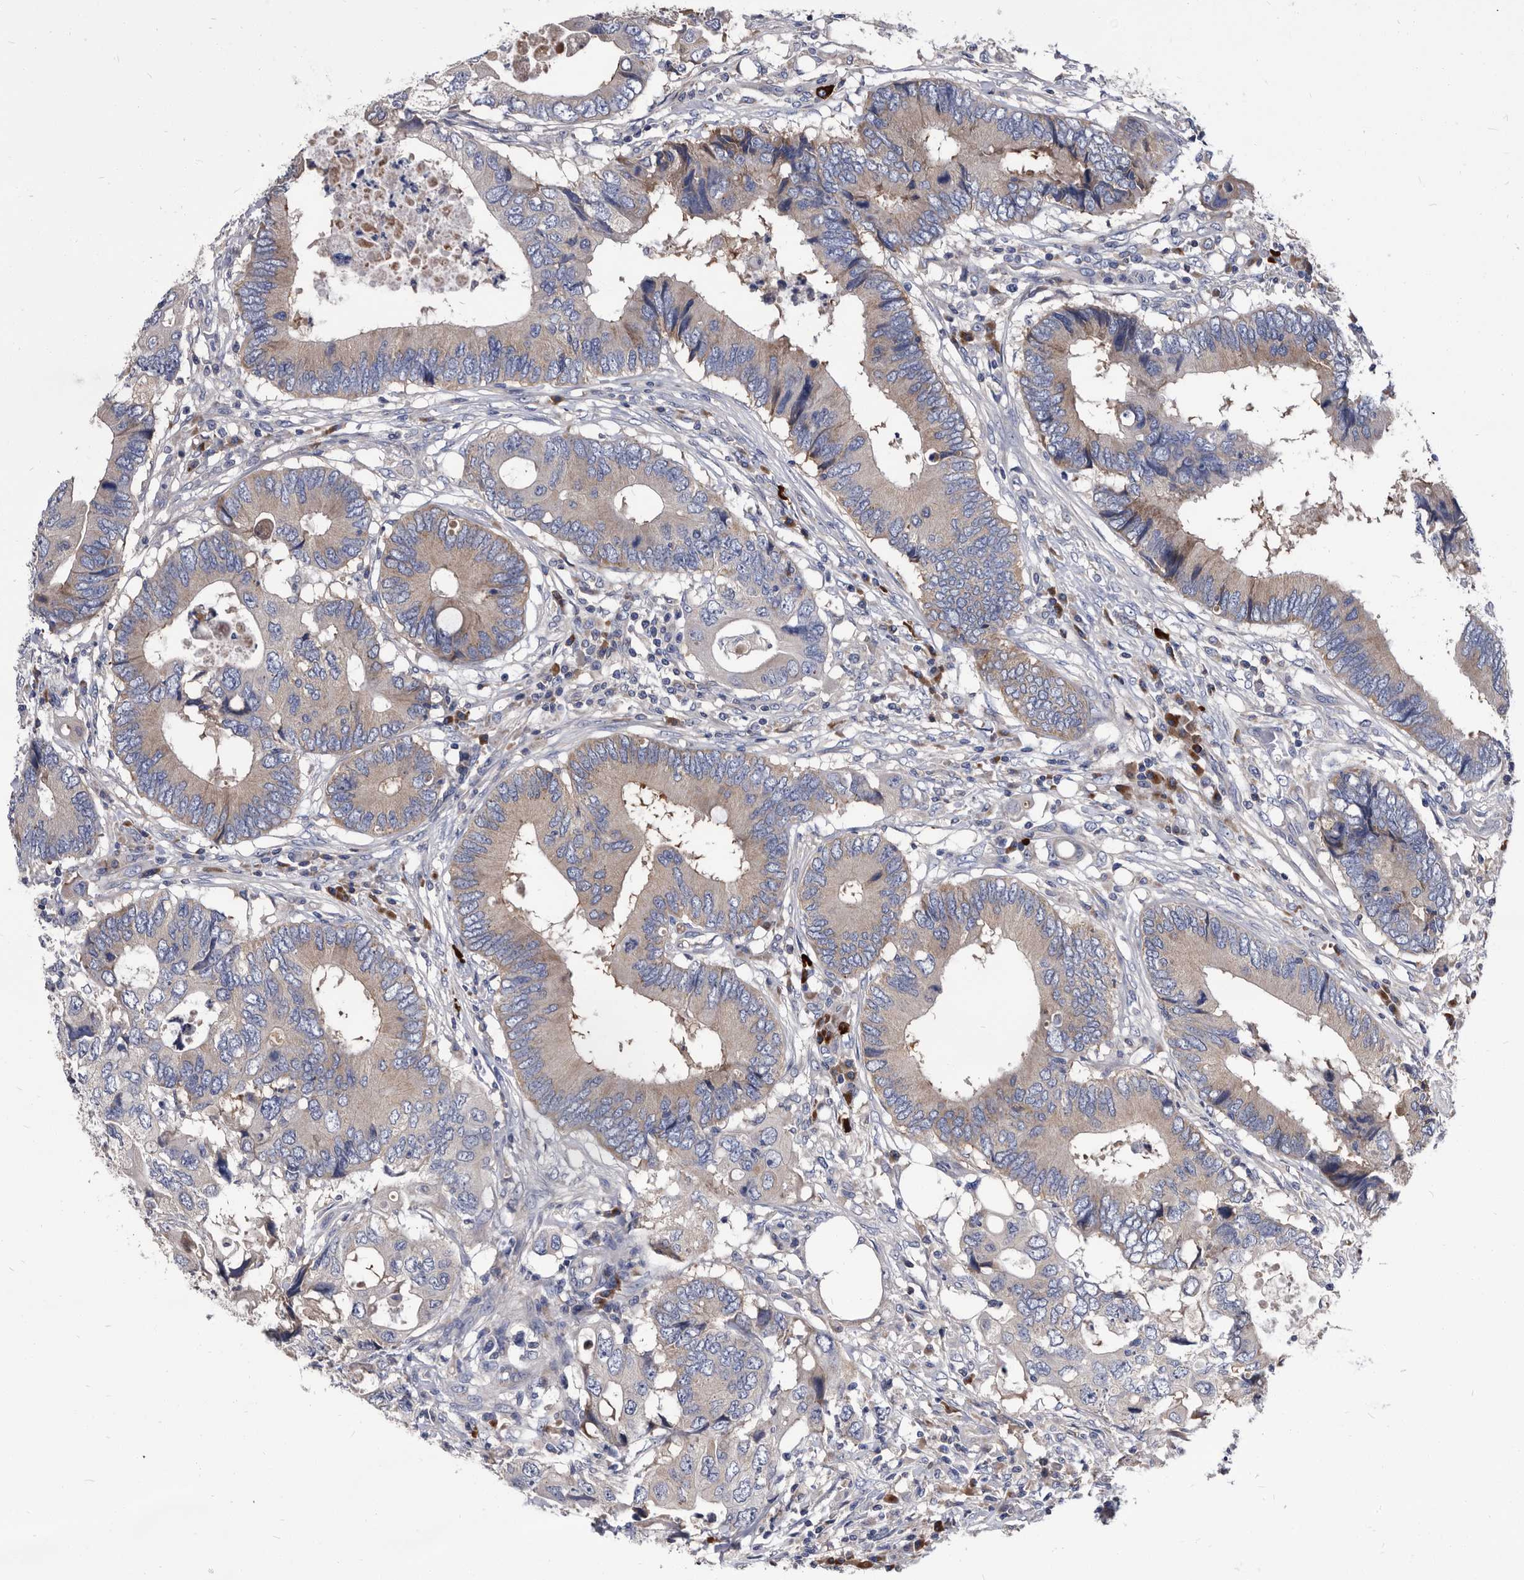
{"staining": {"intensity": "weak", "quantity": ">75%", "location": "cytoplasmic/membranous"}, "tissue": "colorectal cancer", "cell_type": "Tumor cells", "image_type": "cancer", "snomed": [{"axis": "morphology", "description": "Adenocarcinoma, NOS"}, {"axis": "topography", "description": "Colon"}], "caption": "This image reveals immunohistochemistry staining of human colorectal cancer (adenocarcinoma), with low weak cytoplasmic/membranous staining in about >75% of tumor cells.", "gene": "DTNBP1", "patient": {"sex": "male", "age": 71}}